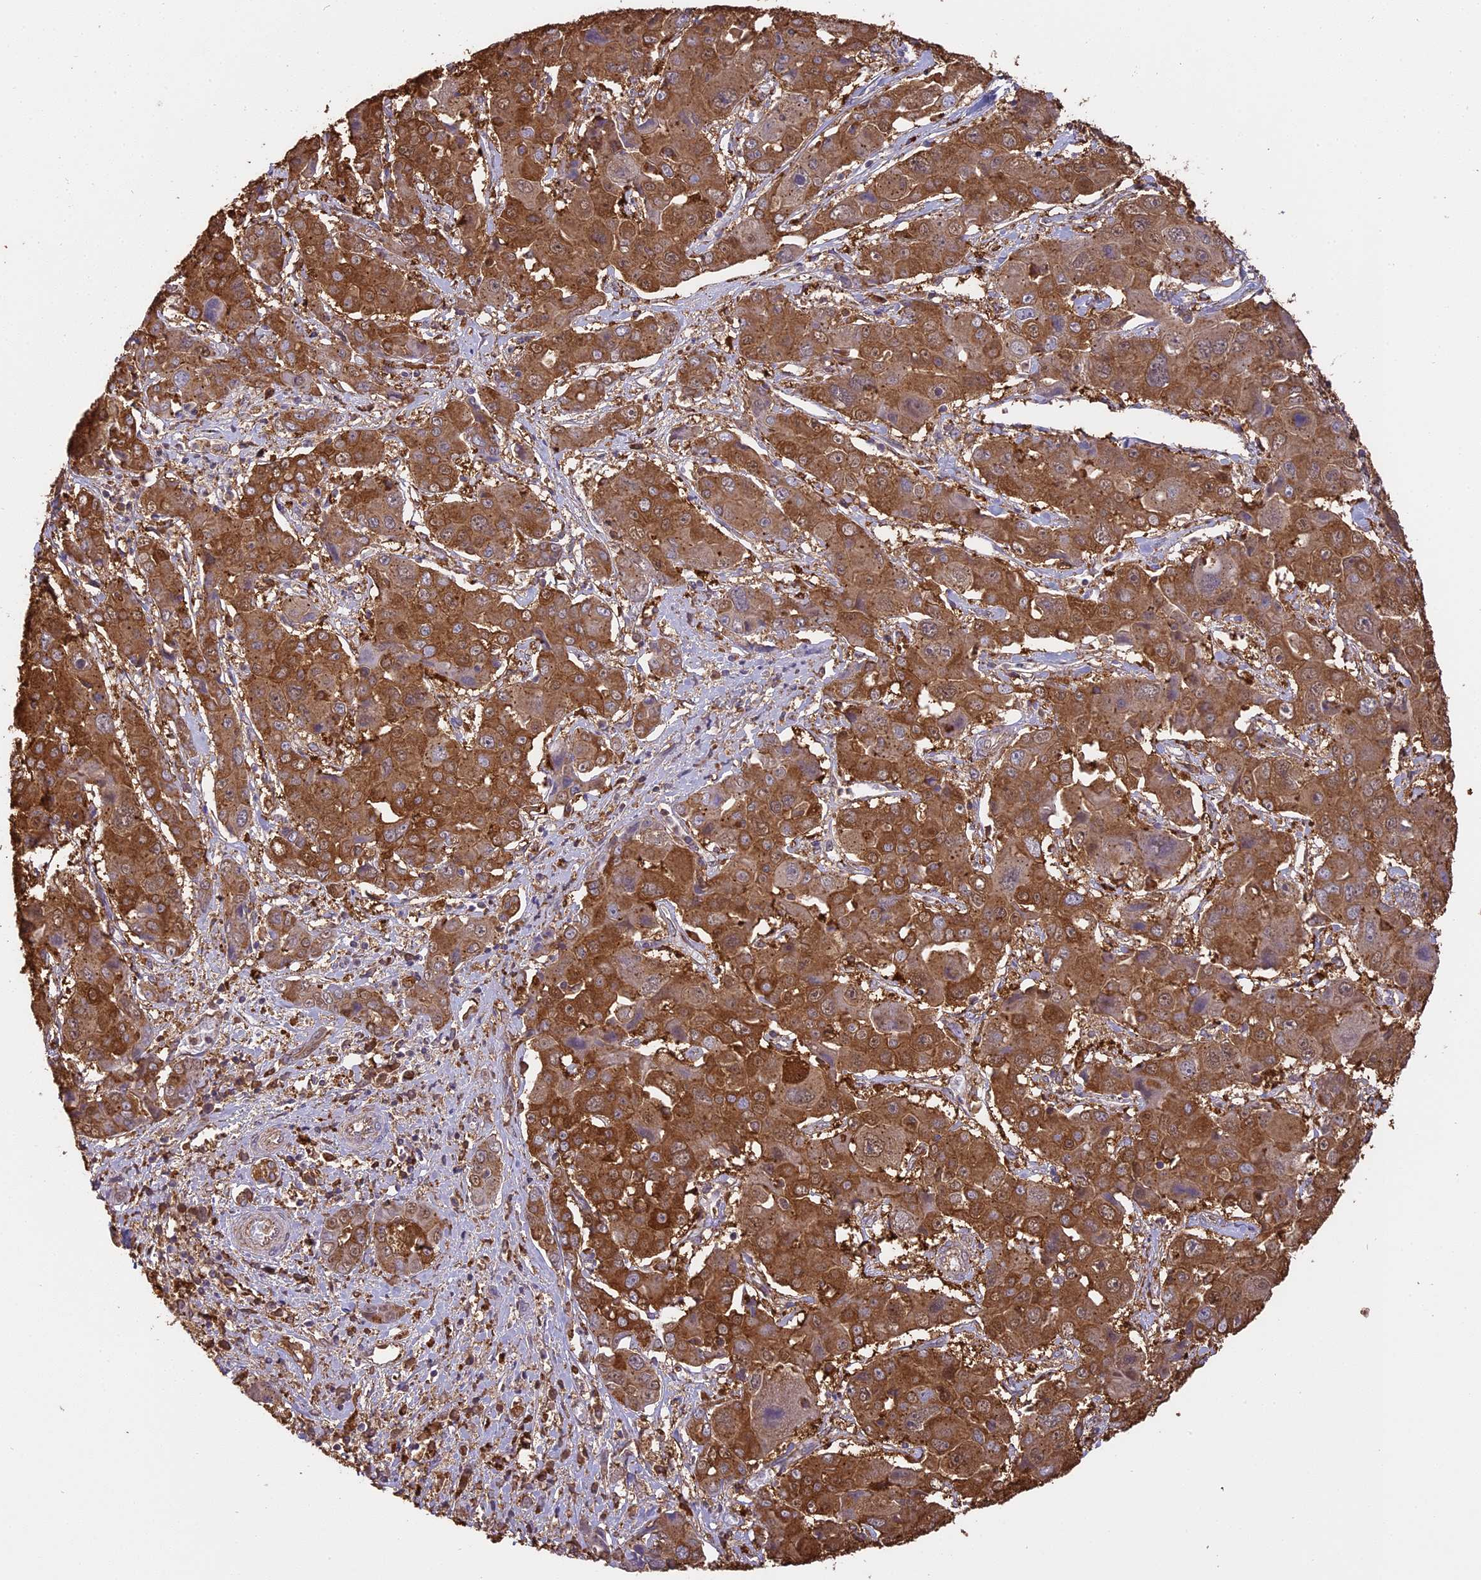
{"staining": {"intensity": "strong", "quantity": ">75%", "location": "cytoplasmic/membranous"}, "tissue": "liver cancer", "cell_type": "Tumor cells", "image_type": "cancer", "snomed": [{"axis": "morphology", "description": "Cholangiocarcinoma"}, {"axis": "topography", "description": "Liver"}], "caption": "Protein expression by immunohistochemistry displays strong cytoplasmic/membranous staining in approximately >75% of tumor cells in liver cancer.", "gene": "ARHGAP19", "patient": {"sex": "male", "age": 67}}